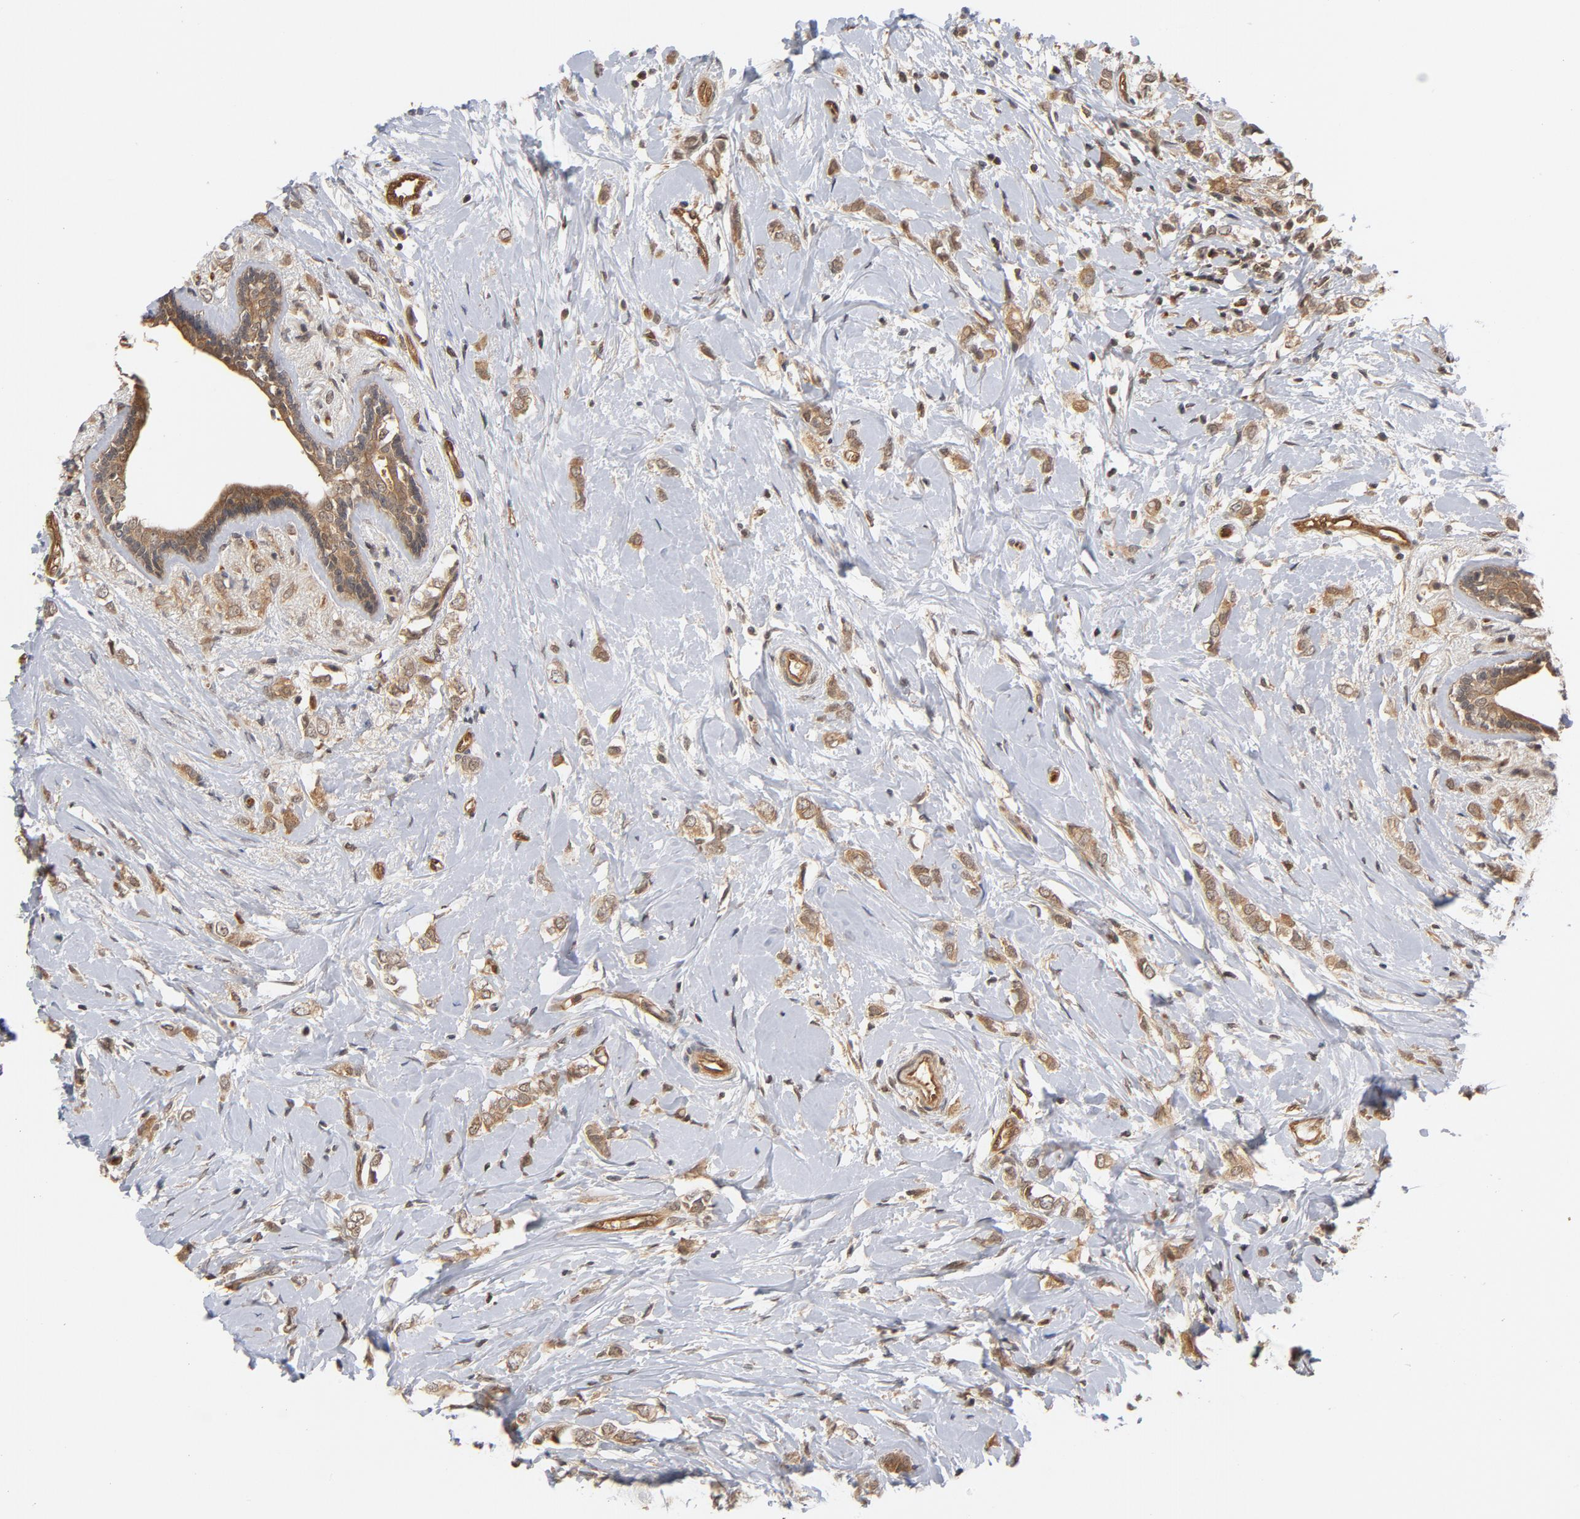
{"staining": {"intensity": "moderate", "quantity": ">75%", "location": "cytoplasmic/membranous"}, "tissue": "breast cancer", "cell_type": "Tumor cells", "image_type": "cancer", "snomed": [{"axis": "morphology", "description": "Normal tissue, NOS"}, {"axis": "morphology", "description": "Lobular carcinoma"}, {"axis": "topography", "description": "Breast"}], "caption": "Immunohistochemistry (IHC) (DAB) staining of breast cancer shows moderate cytoplasmic/membranous protein staining in approximately >75% of tumor cells.", "gene": "CDC37", "patient": {"sex": "female", "age": 47}}